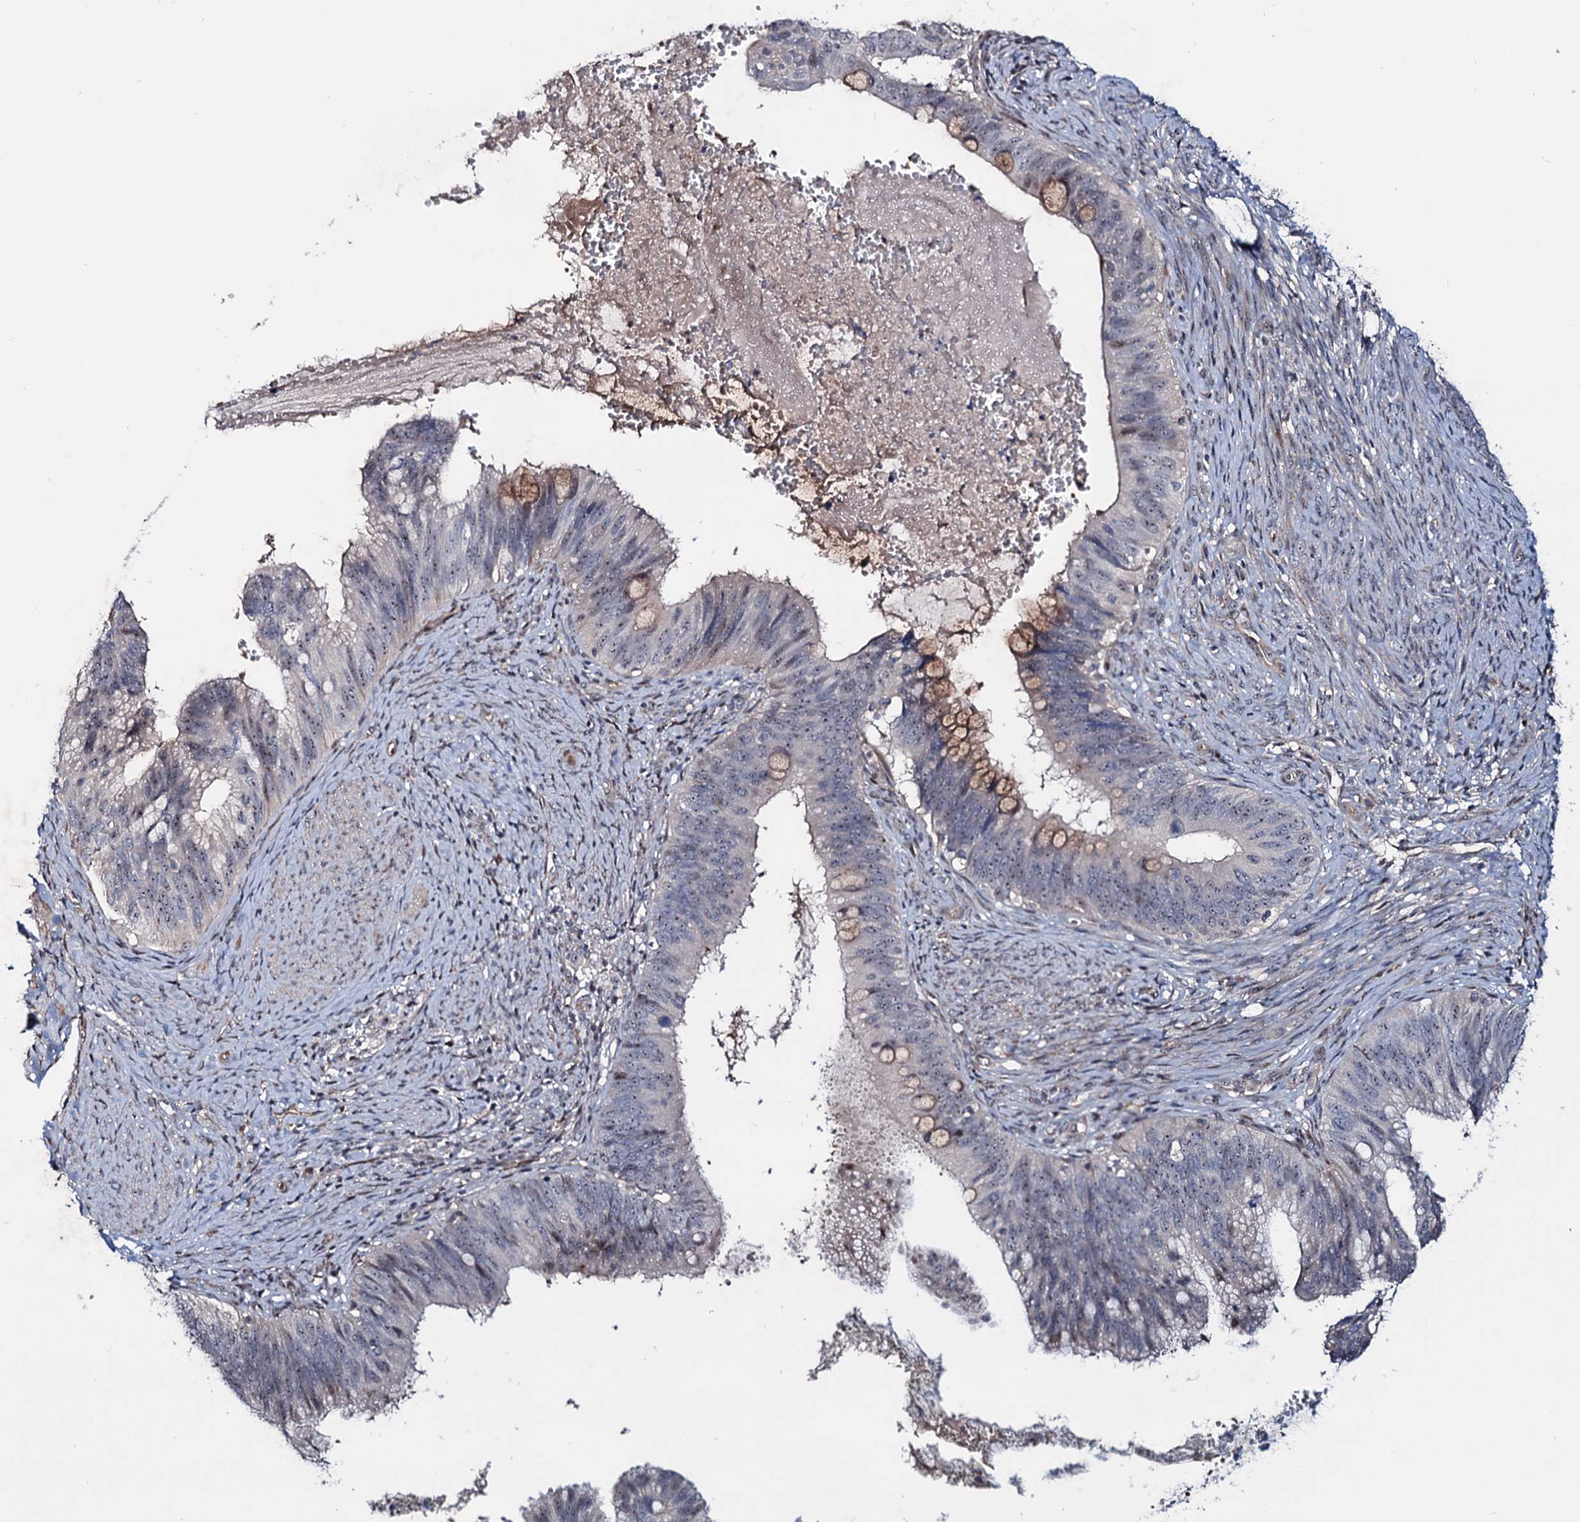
{"staining": {"intensity": "moderate", "quantity": "<25%", "location": "cytoplasmic/membranous"}, "tissue": "cervical cancer", "cell_type": "Tumor cells", "image_type": "cancer", "snomed": [{"axis": "morphology", "description": "Adenocarcinoma, NOS"}, {"axis": "topography", "description": "Cervix"}], "caption": "High-power microscopy captured an immunohistochemistry (IHC) histopathology image of cervical adenocarcinoma, revealing moderate cytoplasmic/membranous staining in about <25% of tumor cells.", "gene": "PTDSS2", "patient": {"sex": "female", "age": 42}}